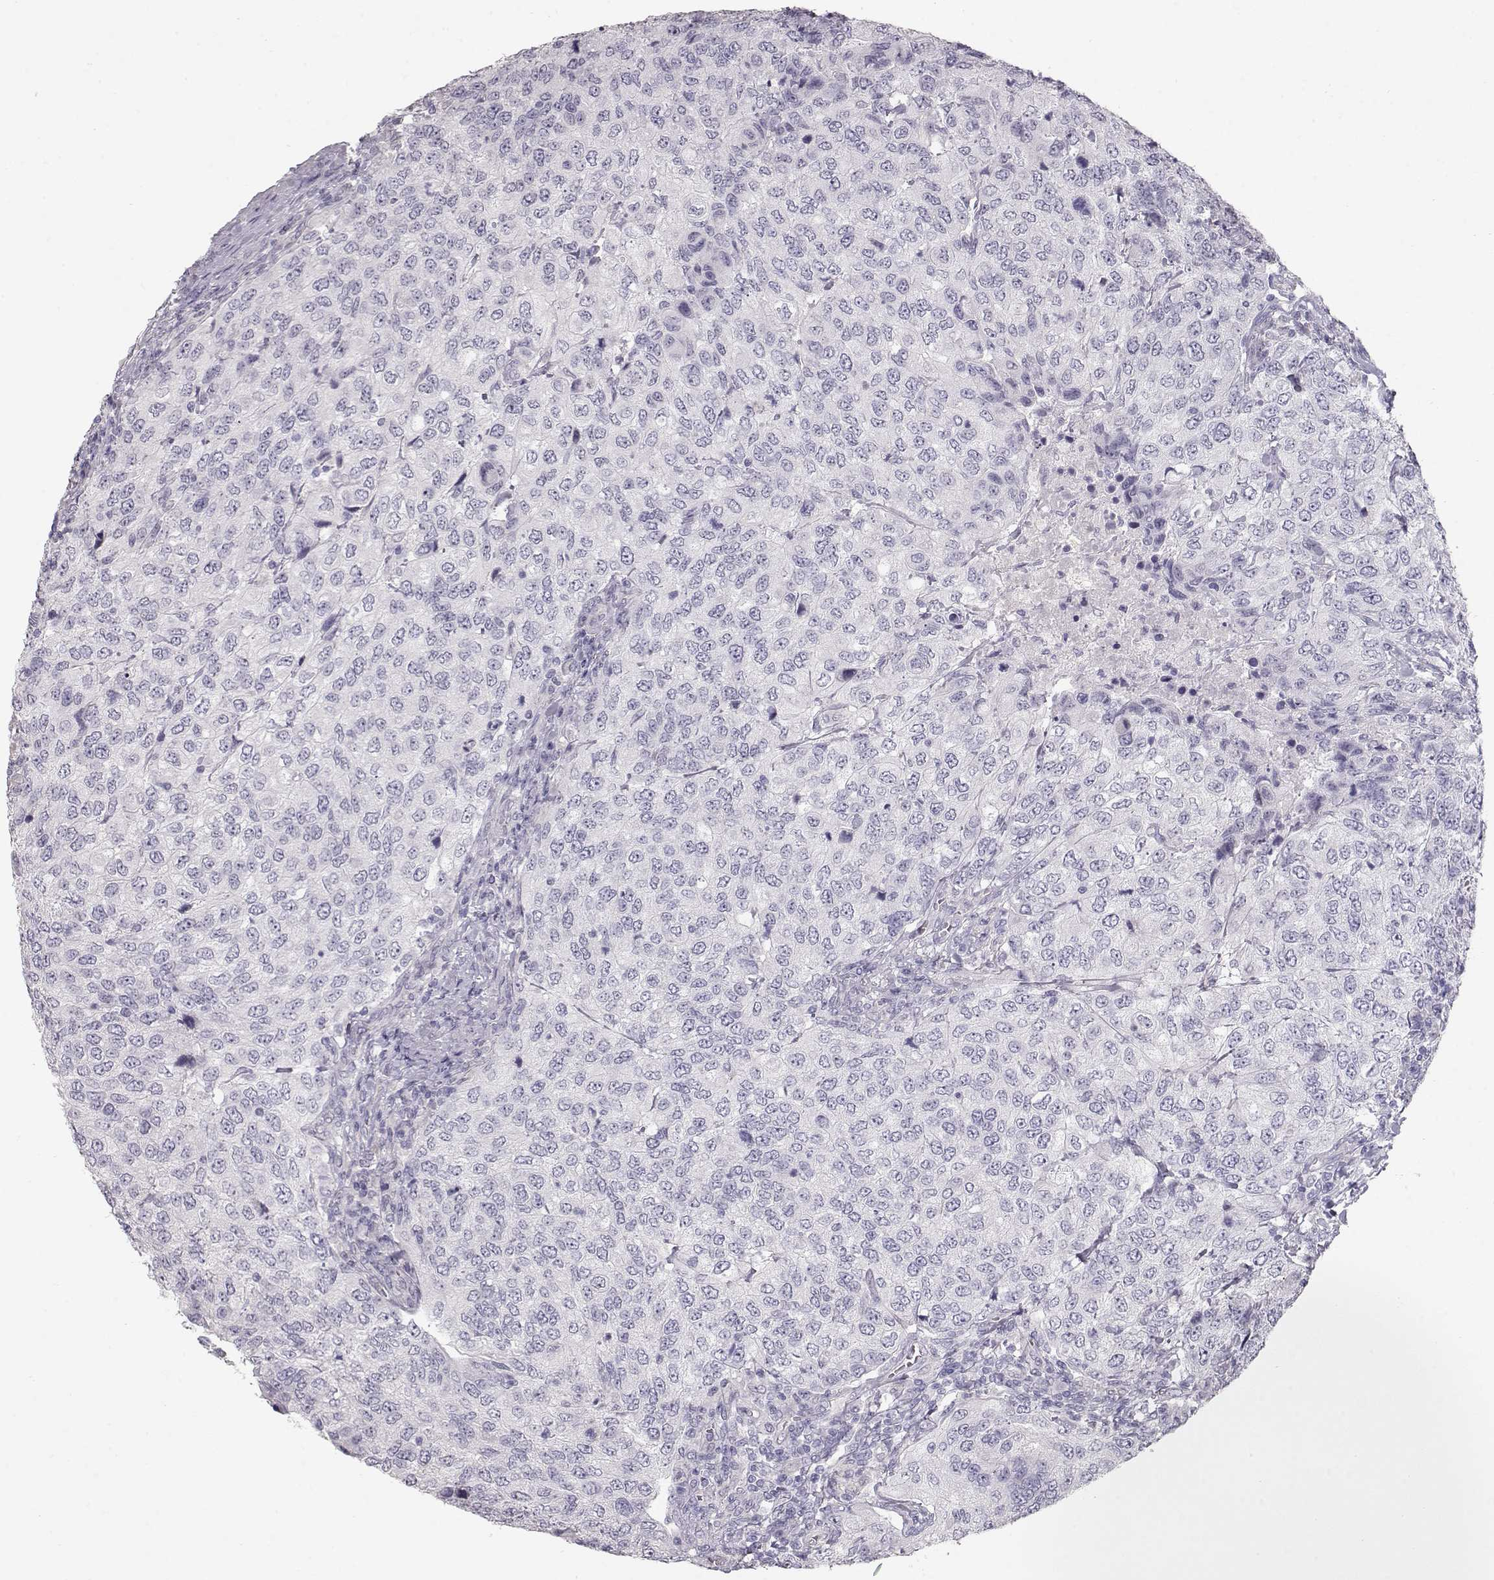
{"staining": {"intensity": "negative", "quantity": "none", "location": "none"}, "tissue": "urothelial cancer", "cell_type": "Tumor cells", "image_type": "cancer", "snomed": [{"axis": "morphology", "description": "Urothelial carcinoma, High grade"}, {"axis": "topography", "description": "Urinary bladder"}], "caption": "Tumor cells show no significant positivity in urothelial carcinoma (high-grade). (Brightfield microscopy of DAB (3,3'-diaminobenzidine) immunohistochemistry (IHC) at high magnification).", "gene": "SLC18A1", "patient": {"sex": "female", "age": 78}}